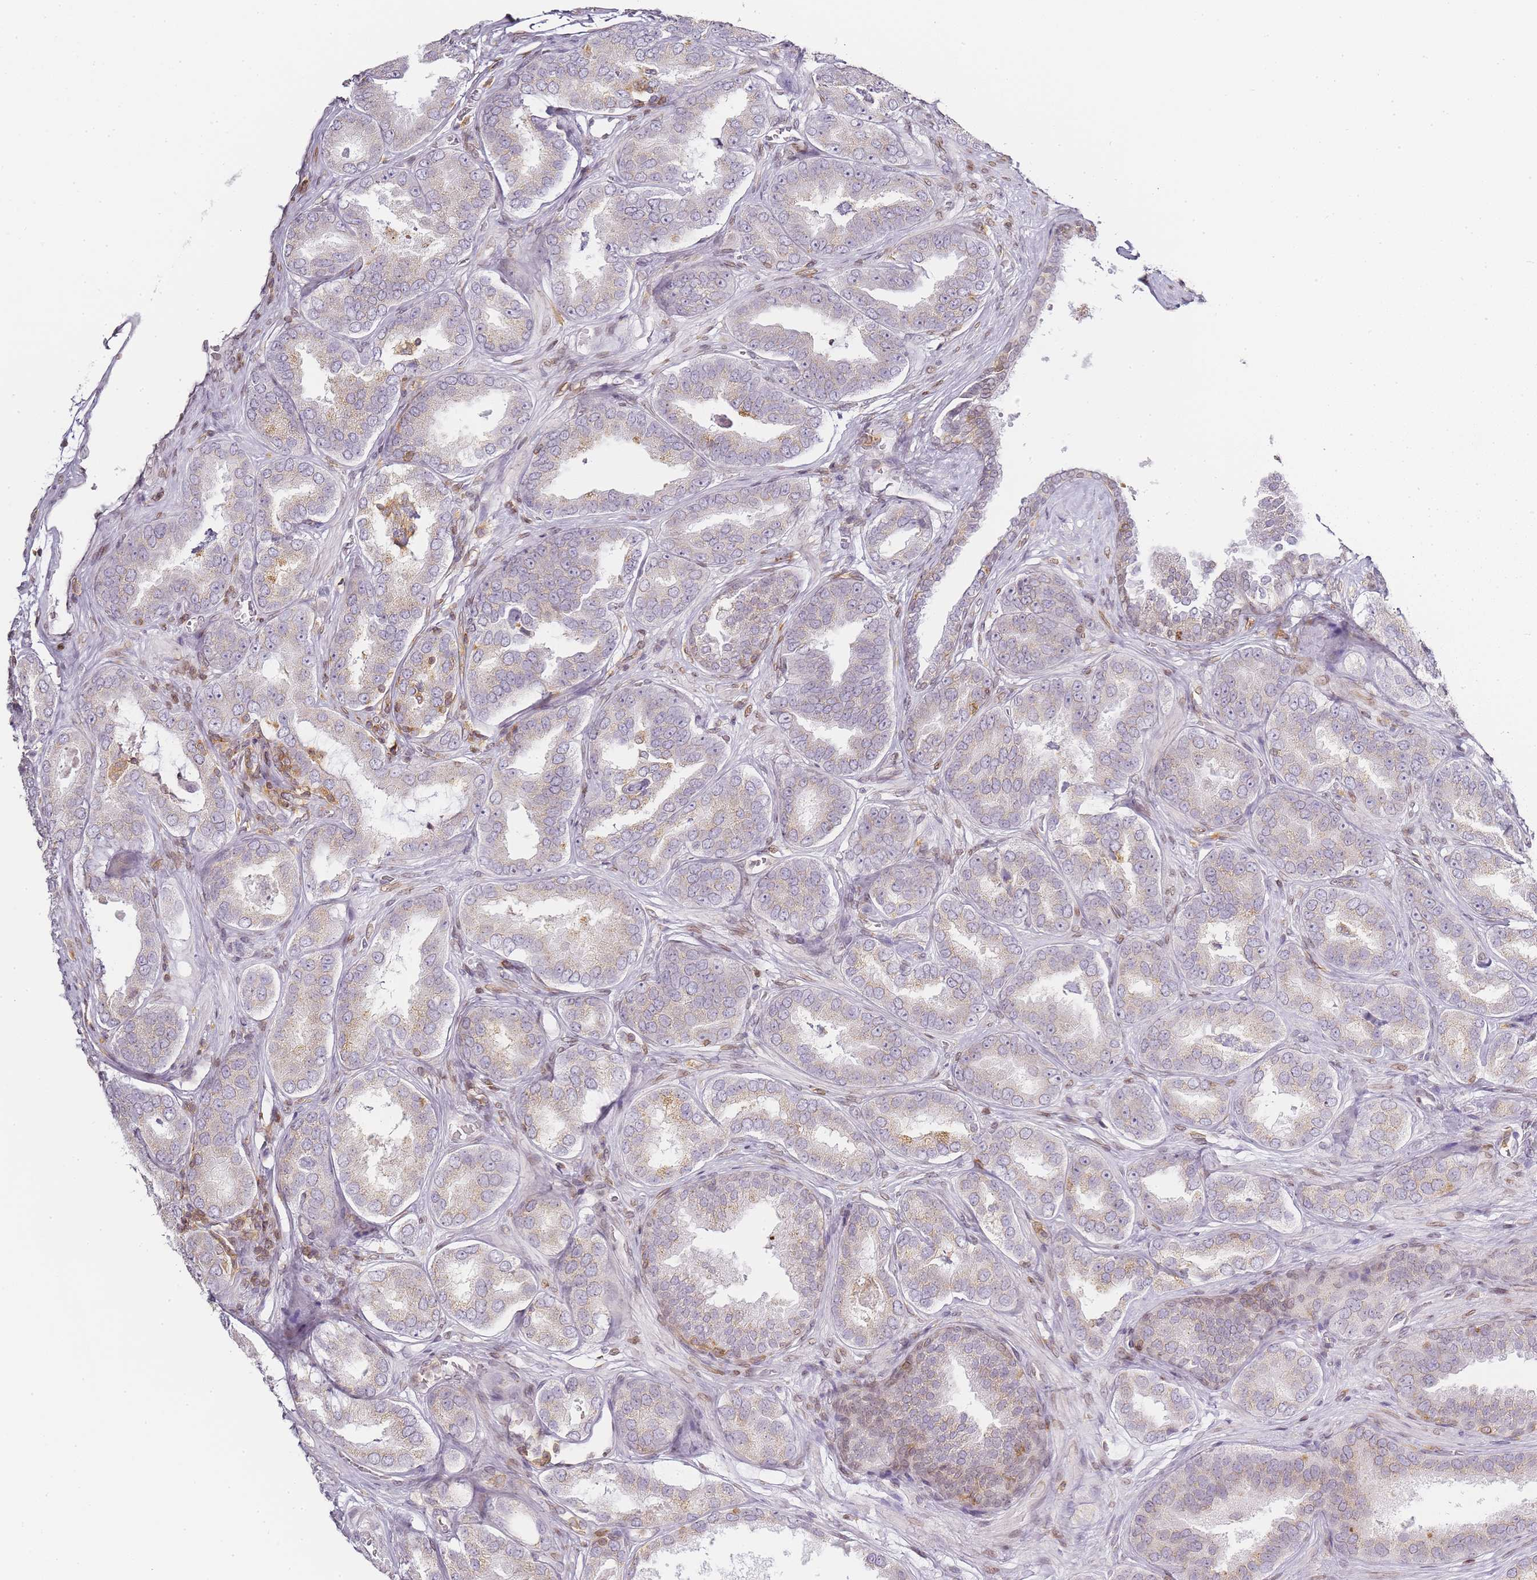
{"staining": {"intensity": "weak", "quantity": "25%-75%", "location": "cytoplasmic/membranous"}, "tissue": "prostate cancer", "cell_type": "Tumor cells", "image_type": "cancer", "snomed": [{"axis": "morphology", "description": "Adenocarcinoma, High grade"}, {"axis": "topography", "description": "Prostate"}], "caption": "A low amount of weak cytoplasmic/membranous positivity is identified in approximately 25%-75% of tumor cells in prostate cancer (adenocarcinoma (high-grade)) tissue.", "gene": "JAKMIP1", "patient": {"sex": "male", "age": 72}}